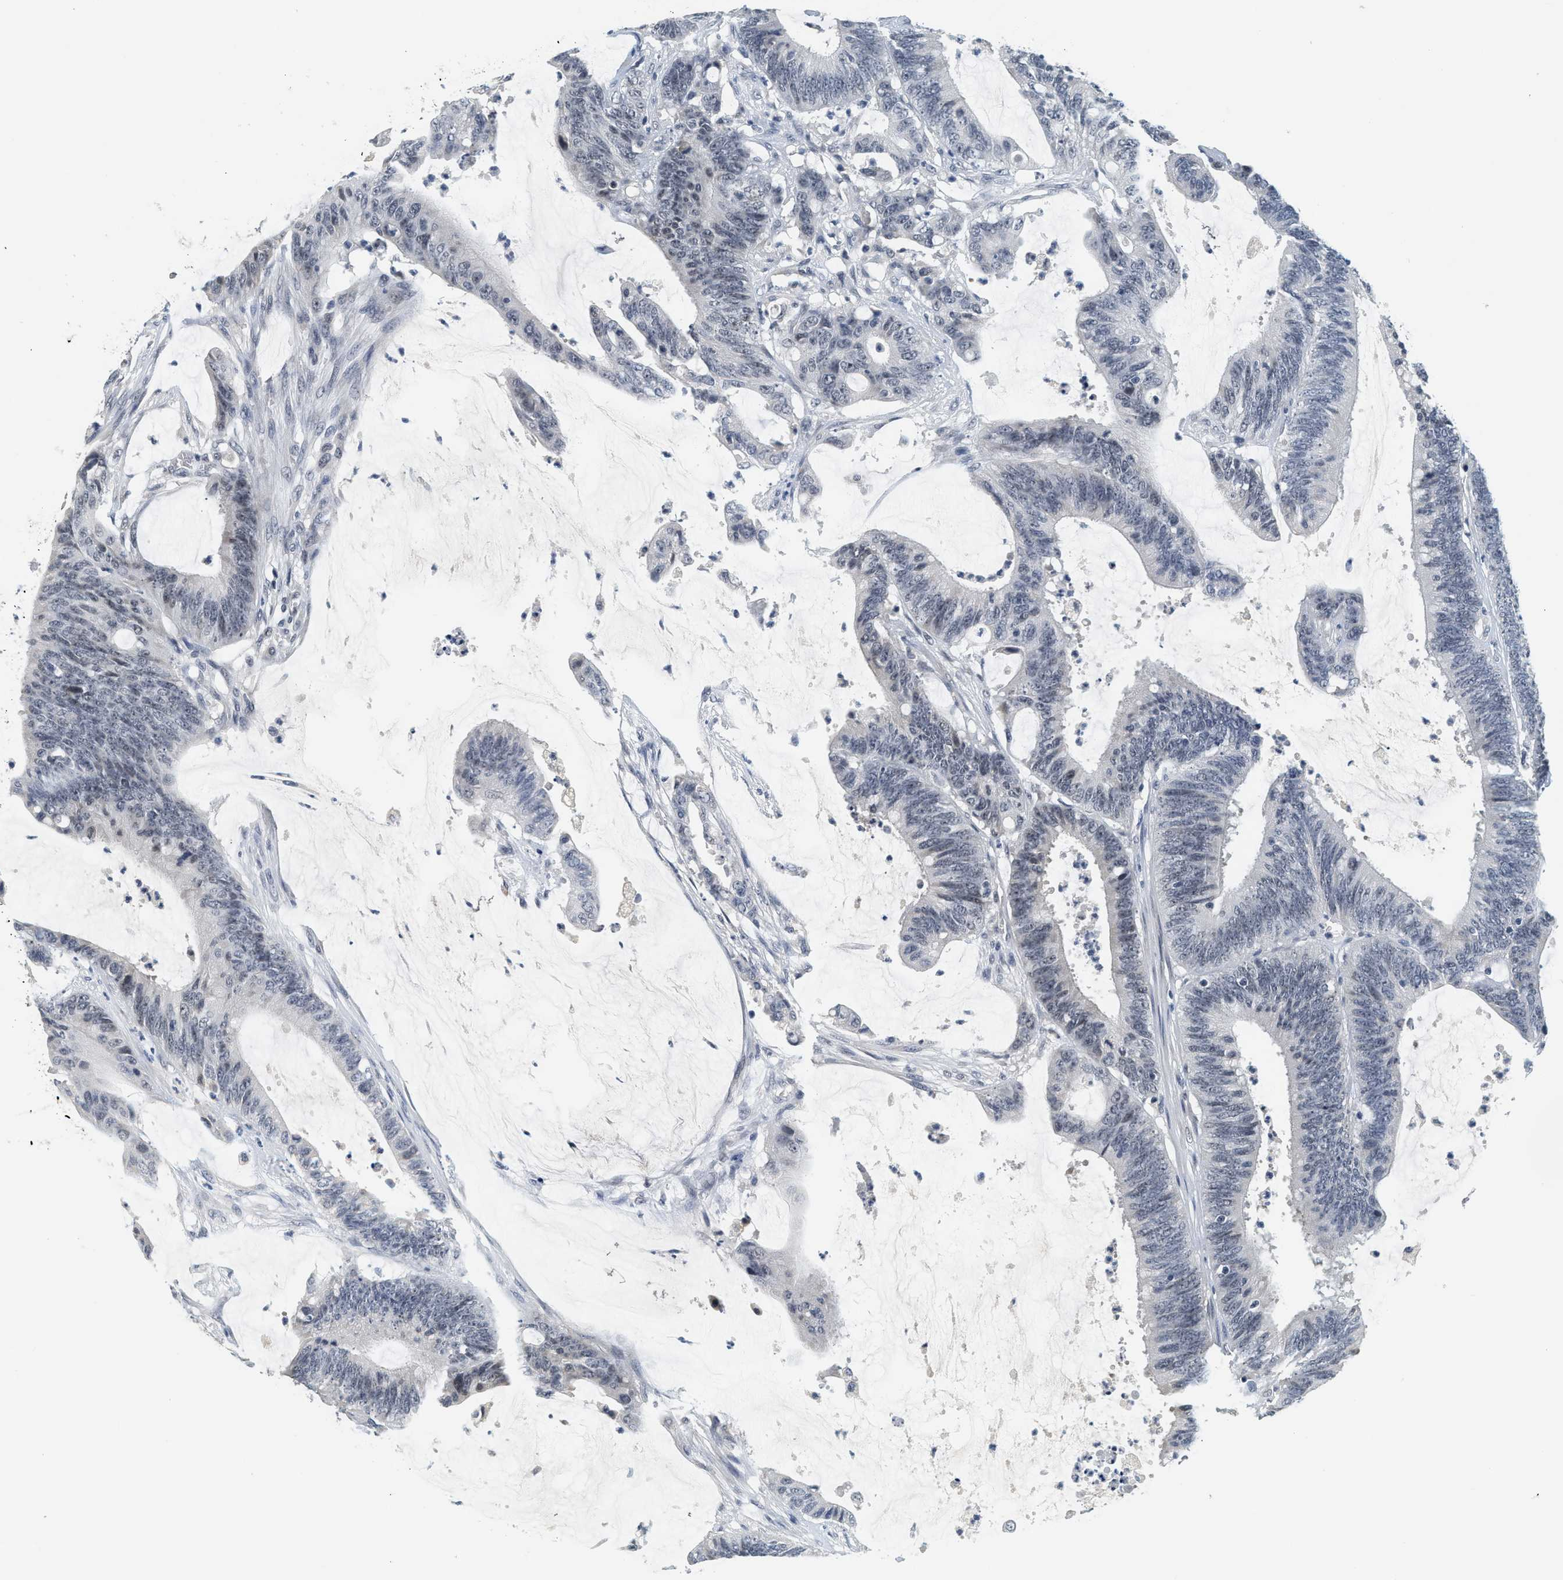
{"staining": {"intensity": "weak", "quantity": "<25%", "location": "nuclear"}, "tissue": "colorectal cancer", "cell_type": "Tumor cells", "image_type": "cancer", "snomed": [{"axis": "morphology", "description": "Adenocarcinoma, NOS"}, {"axis": "topography", "description": "Rectum"}], "caption": "DAB (3,3'-diaminobenzidine) immunohistochemical staining of human colorectal adenocarcinoma exhibits no significant staining in tumor cells.", "gene": "MZF1", "patient": {"sex": "female", "age": 66}}